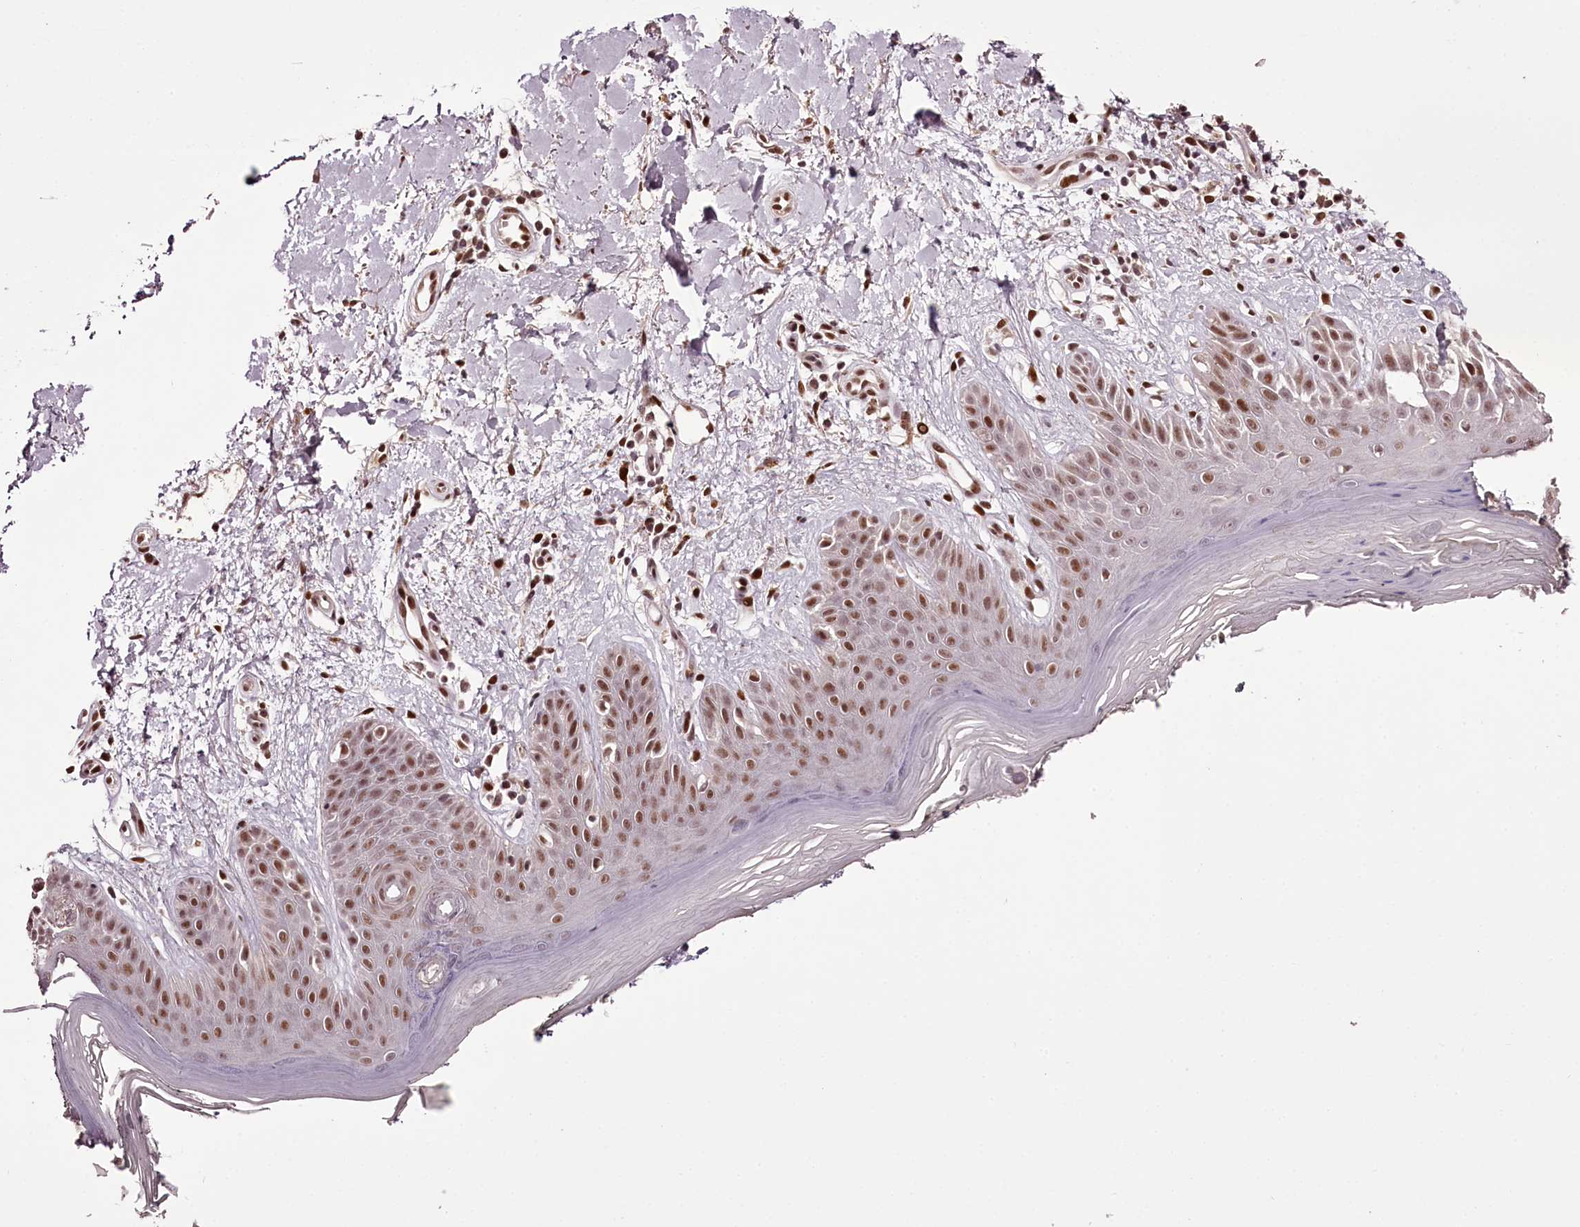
{"staining": {"intensity": "moderate", "quantity": ">75%", "location": "nuclear"}, "tissue": "skin", "cell_type": "Fibroblasts", "image_type": "normal", "snomed": [{"axis": "morphology", "description": "Normal tissue, NOS"}, {"axis": "topography", "description": "Skin"}], "caption": "Approximately >75% of fibroblasts in benign skin demonstrate moderate nuclear protein expression as visualized by brown immunohistochemical staining.", "gene": "TTC33", "patient": {"sex": "female", "age": 64}}